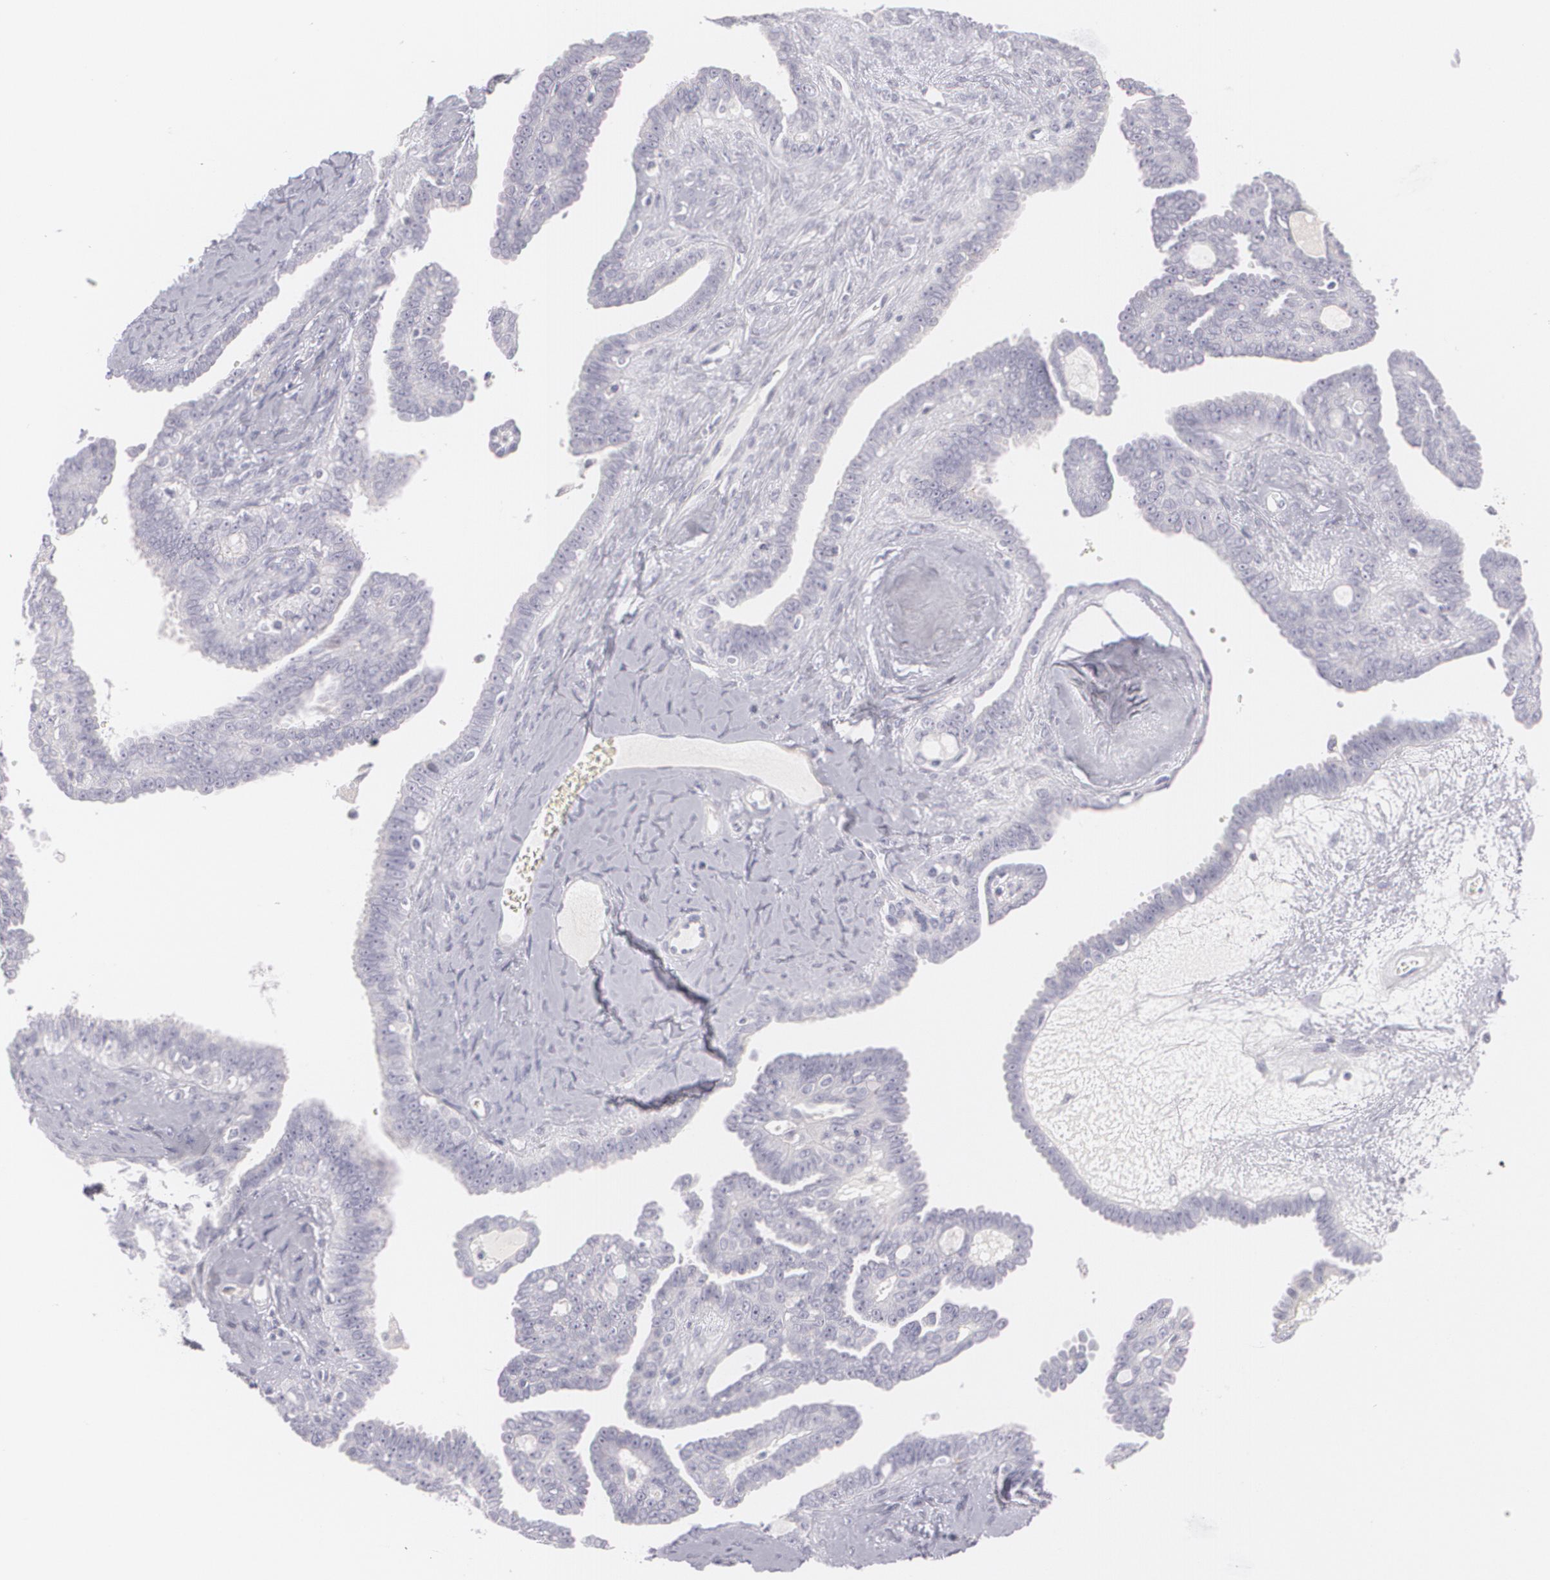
{"staining": {"intensity": "negative", "quantity": "none", "location": "none"}, "tissue": "ovarian cancer", "cell_type": "Tumor cells", "image_type": "cancer", "snomed": [{"axis": "morphology", "description": "Cystadenocarcinoma, serous, NOS"}, {"axis": "topography", "description": "Ovary"}], "caption": "Human ovarian cancer stained for a protein using immunohistochemistry displays no staining in tumor cells.", "gene": "FAM181A", "patient": {"sex": "female", "age": 71}}